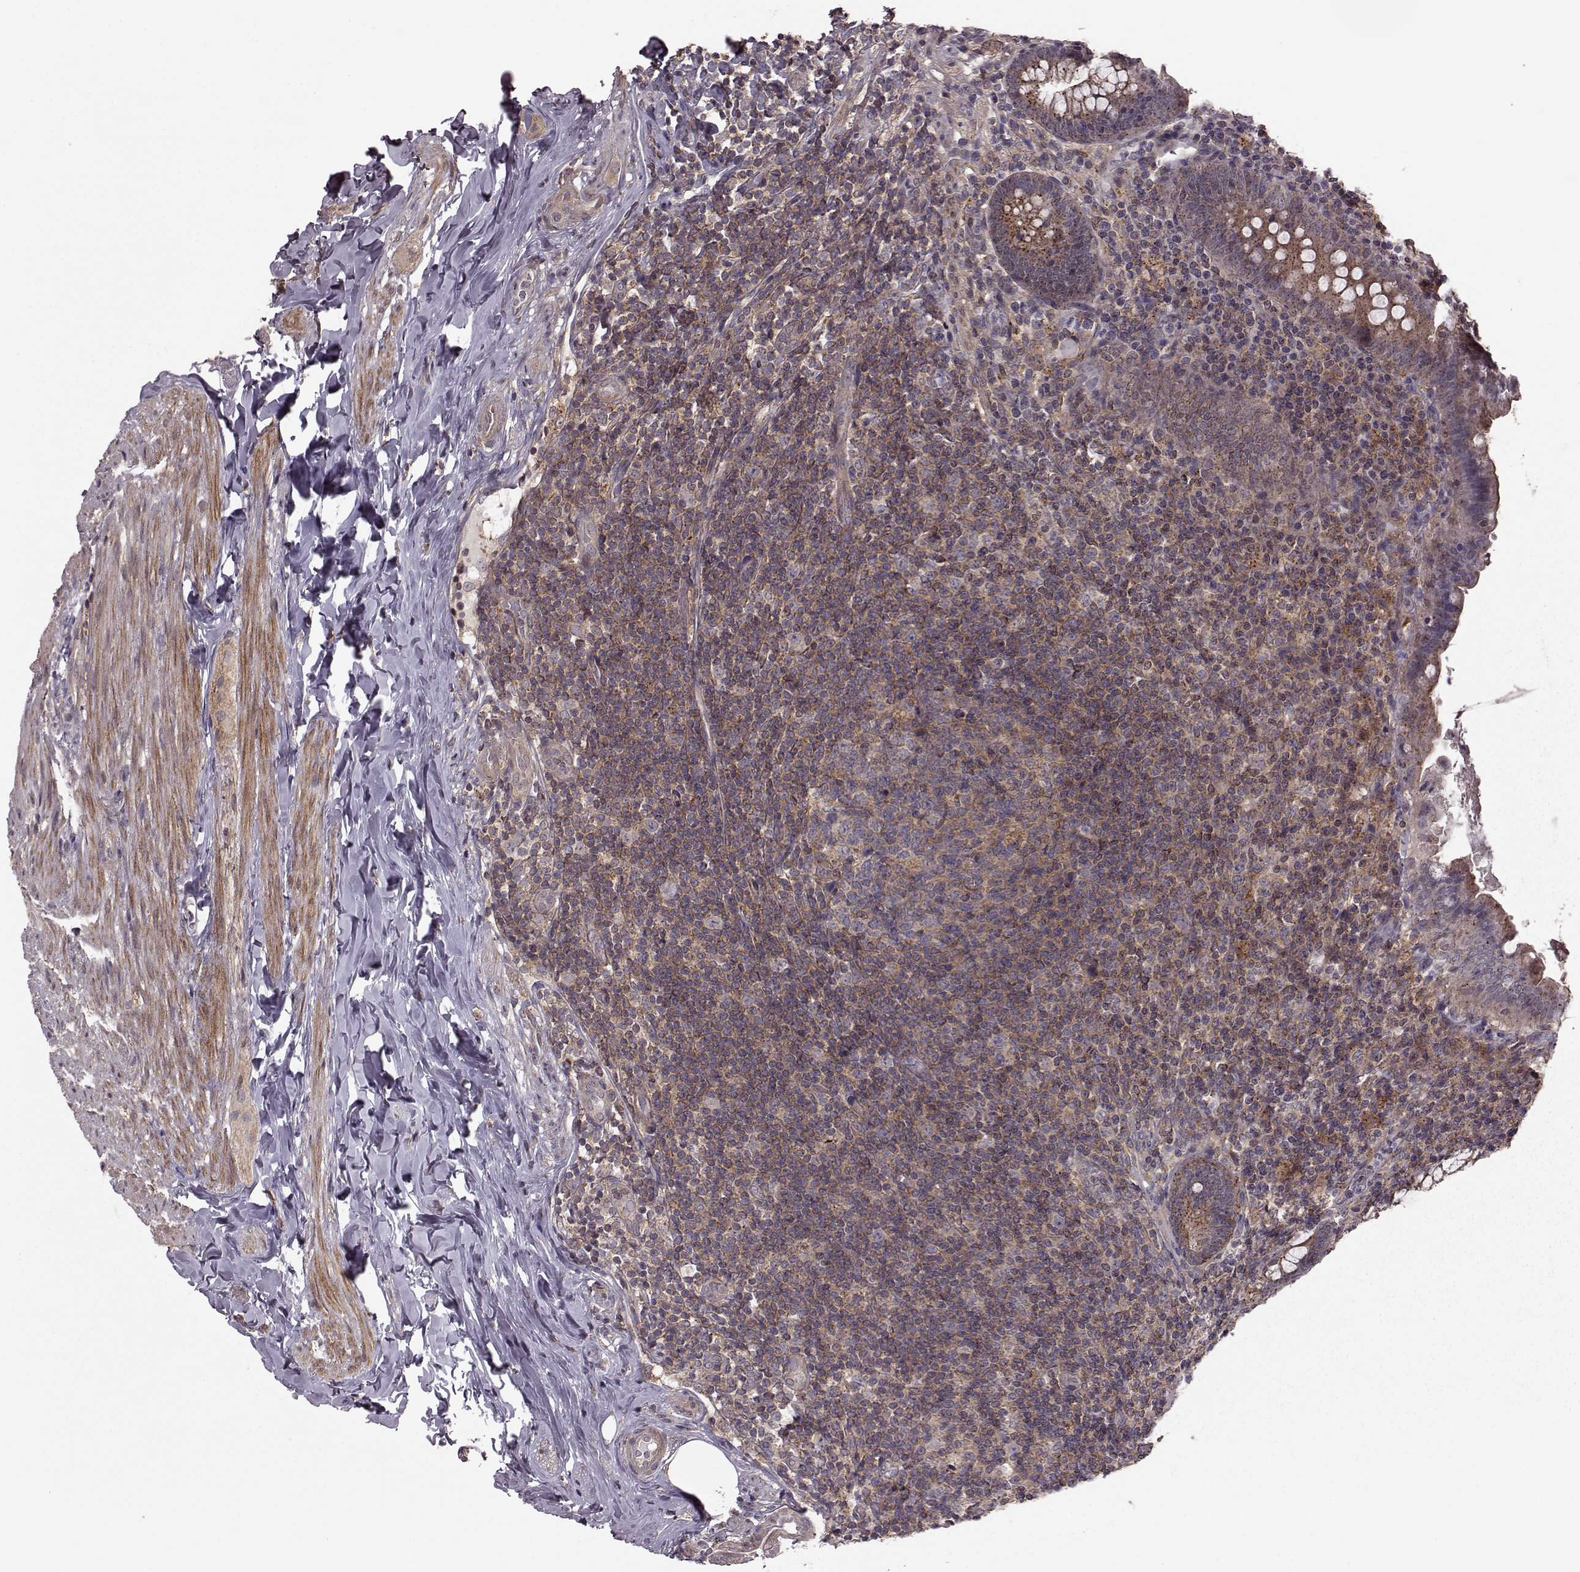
{"staining": {"intensity": "strong", "quantity": ">75%", "location": "cytoplasmic/membranous"}, "tissue": "appendix", "cell_type": "Glandular cells", "image_type": "normal", "snomed": [{"axis": "morphology", "description": "Normal tissue, NOS"}, {"axis": "topography", "description": "Appendix"}], "caption": "About >75% of glandular cells in unremarkable human appendix reveal strong cytoplasmic/membranous protein positivity as visualized by brown immunohistochemical staining.", "gene": "FNIP2", "patient": {"sex": "male", "age": 47}}